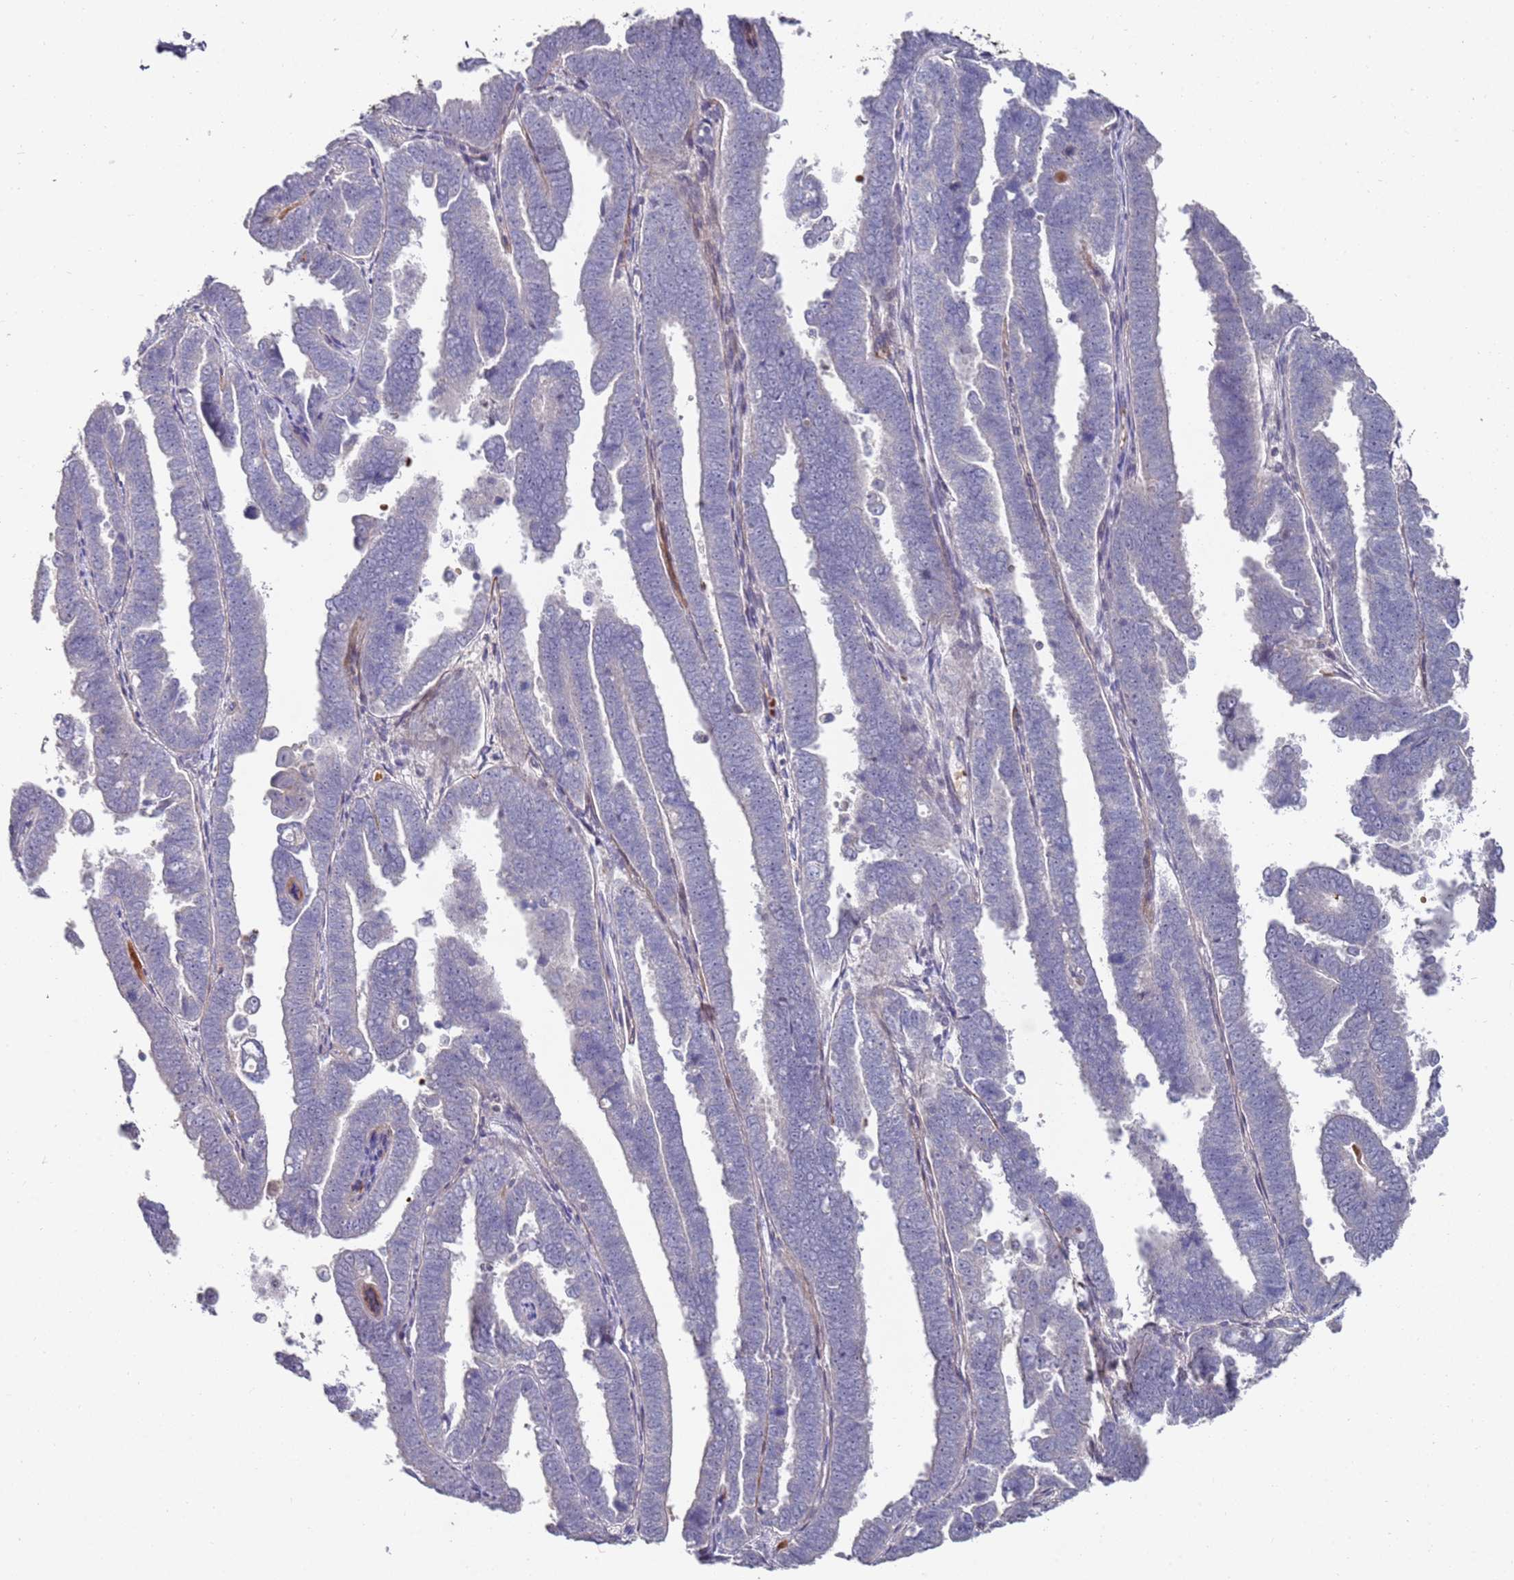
{"staining": {"intensity": "negative", "quantity": "none", "location": "none"}, "tissue": "endometrial cancer", "cell_type": "Tumor cells", "image_type": "cancer", "snomed": [{"axis": "morphology", "description": "Adenocarcinoma, NOS"}, {"axis": "topography", "description": "Endometrium"}], "caption": "Human endometrial cancer stained for a protein using IHC exhibits no positivity in tumor cells.", "gene": "LACC1", "patient": {"sex": "female", "age": 75}}